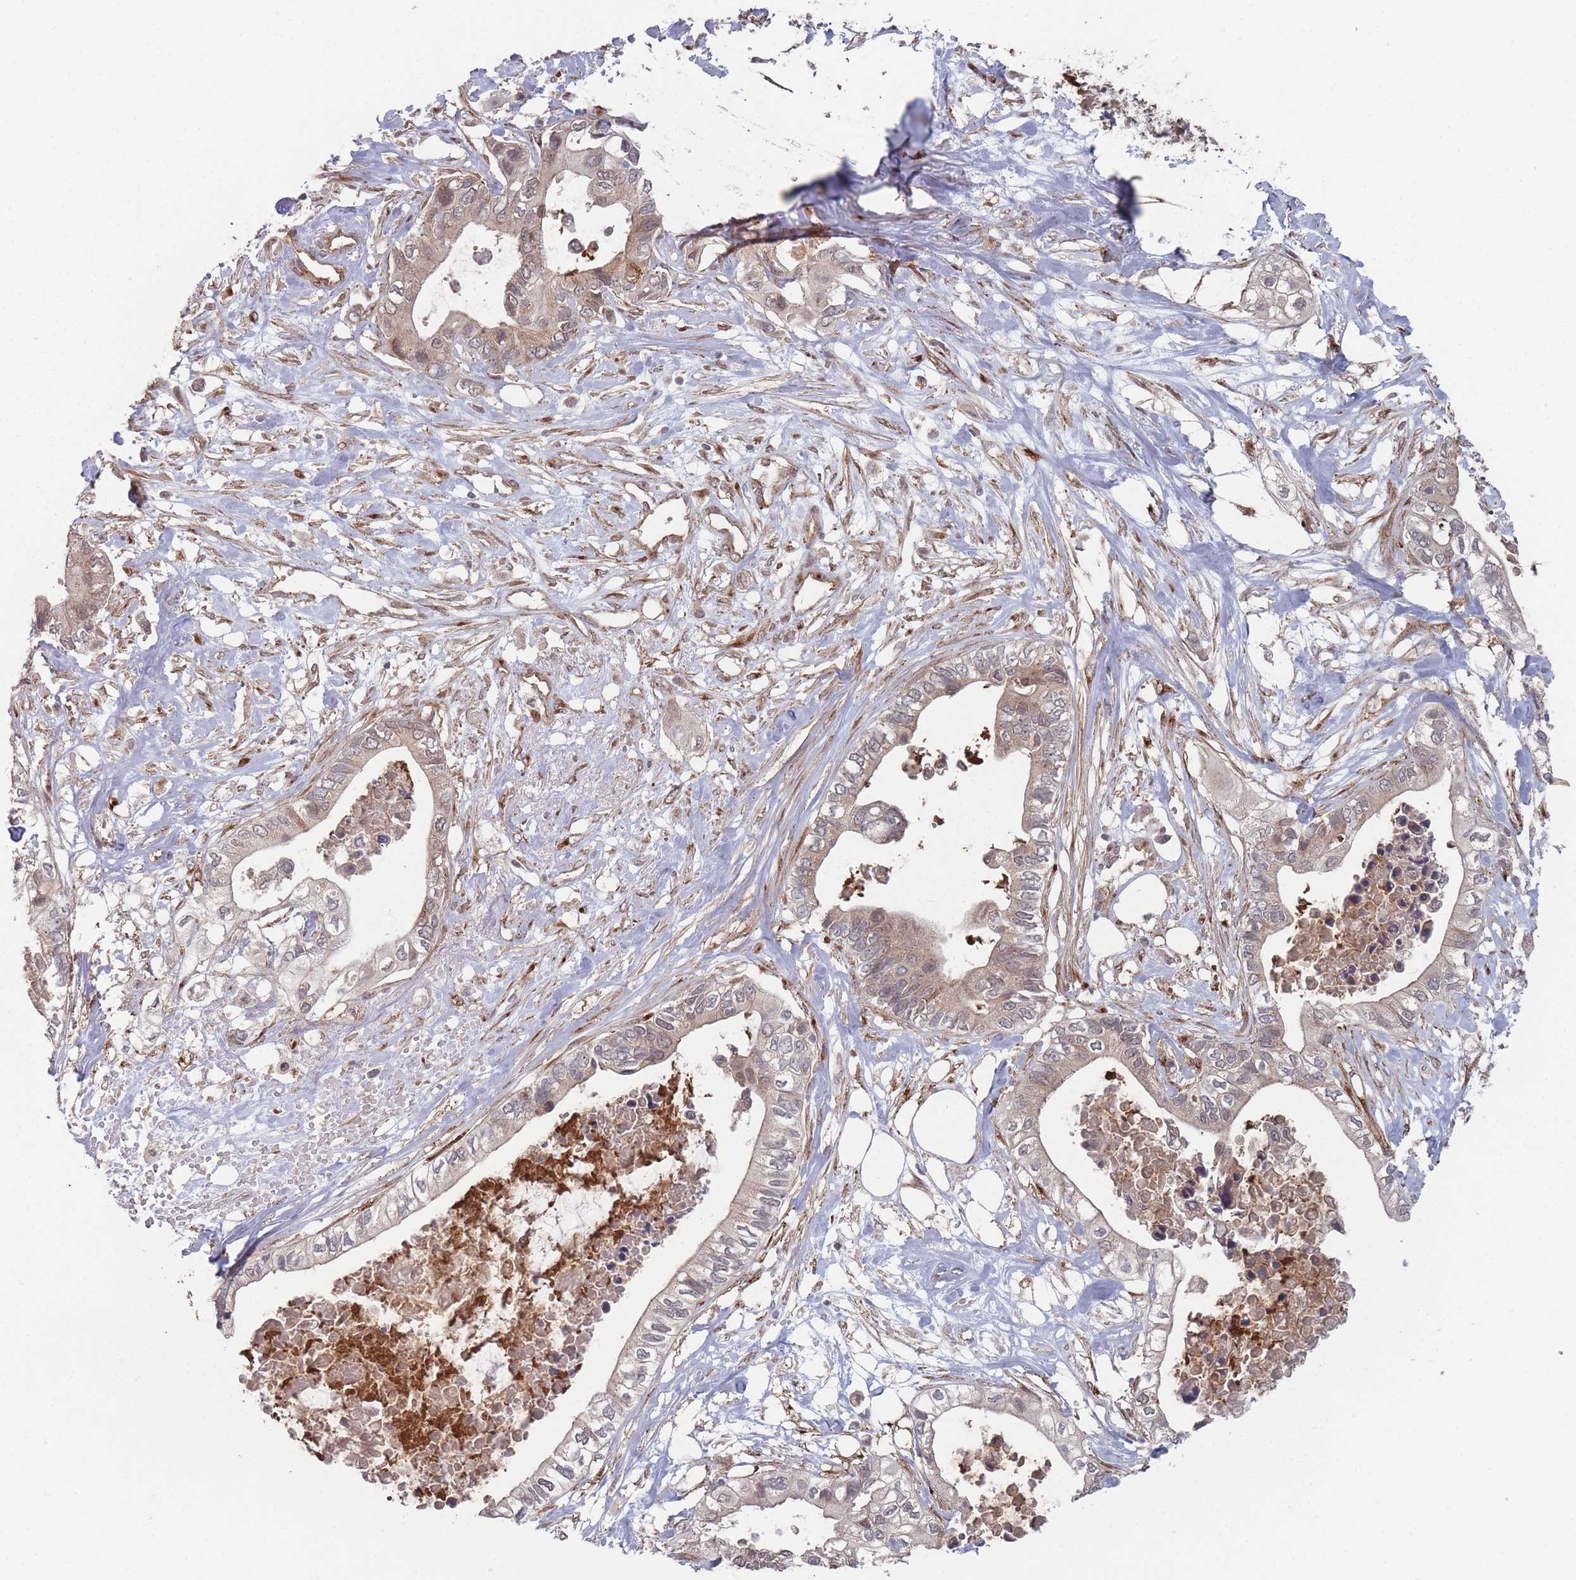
{"staining": {"intensity": "weak", "quantity": "<25%", "location": "cytoplasmic/membranous,nuclear"}, "tissue": "pancreatic cancer", "cell_type": "Tumor cells", "image_type": "cancer", "snomed": [{"axis": "morphology", "description": "Adenocarcinoma, NOS"}, {"axis": "topography", "description": "Pancreas"}], "caption": "Tumor cells are negative for brown protein staining in pancreatic adenocarcinoma.", "gene": "CNTRL", "patient": {"sex": "female", "age": 63}}